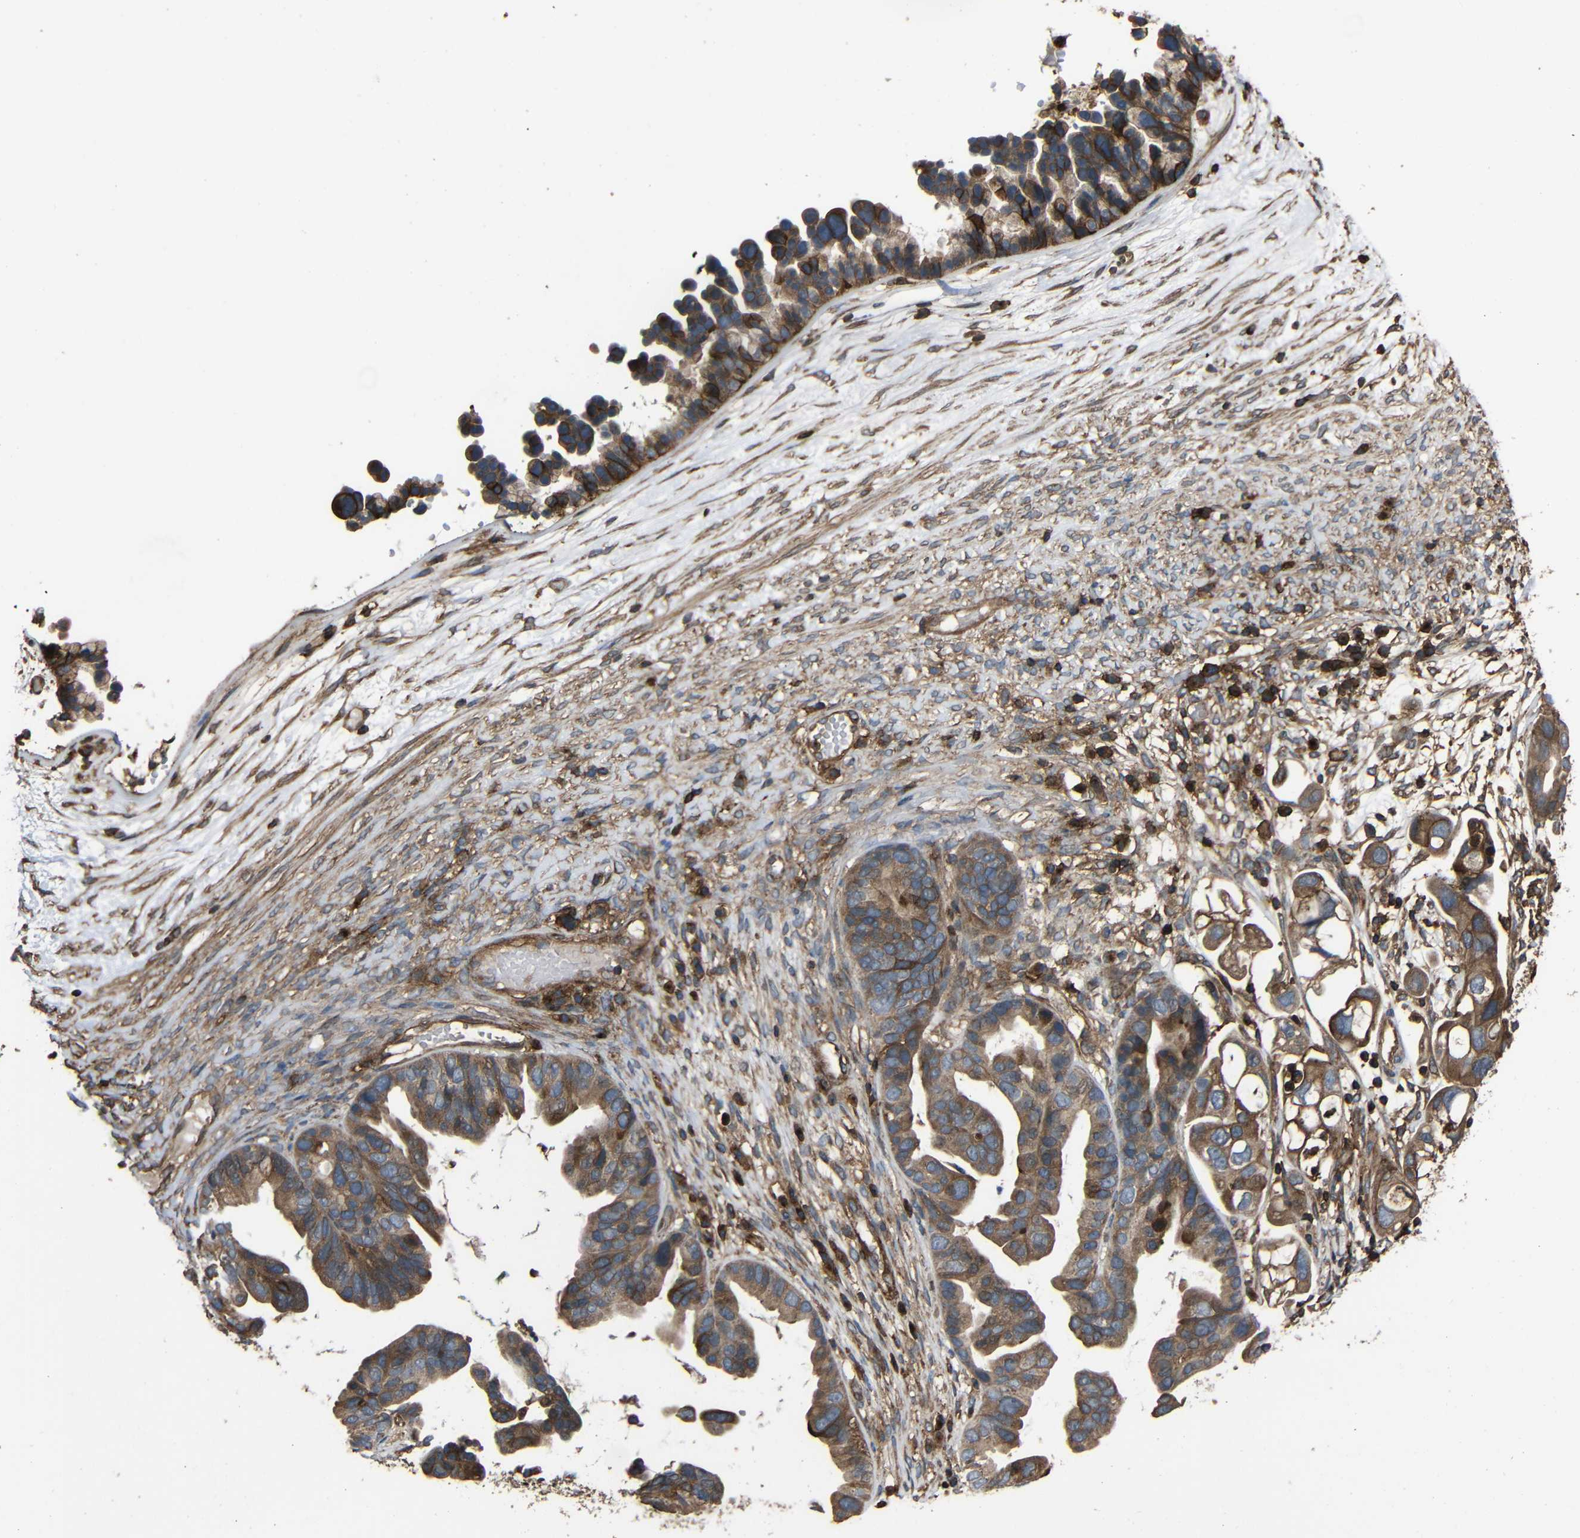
{"staining": {"intensity": "strong", "quantity": ">75%", "location": "cytoplasmic/membranous"}, "tissue": "ovarian cancer", "cell_type": "Tumor cells", "image_type": "cancer", "snomed": [{"axis": "morphology", "description": "Cystadenocarcinoma, serous, NOS"}, {"axis": "topography", "description": "Ovary"}], "caption": "A brown stain shows strong cytoplasmic/membranous positivity of a protein in human ovarian cancer (serous cystadenocarcinoma) tumor cells.", "gene": "ADGRE5", "patient": {"sex": "female", "age": 56}}